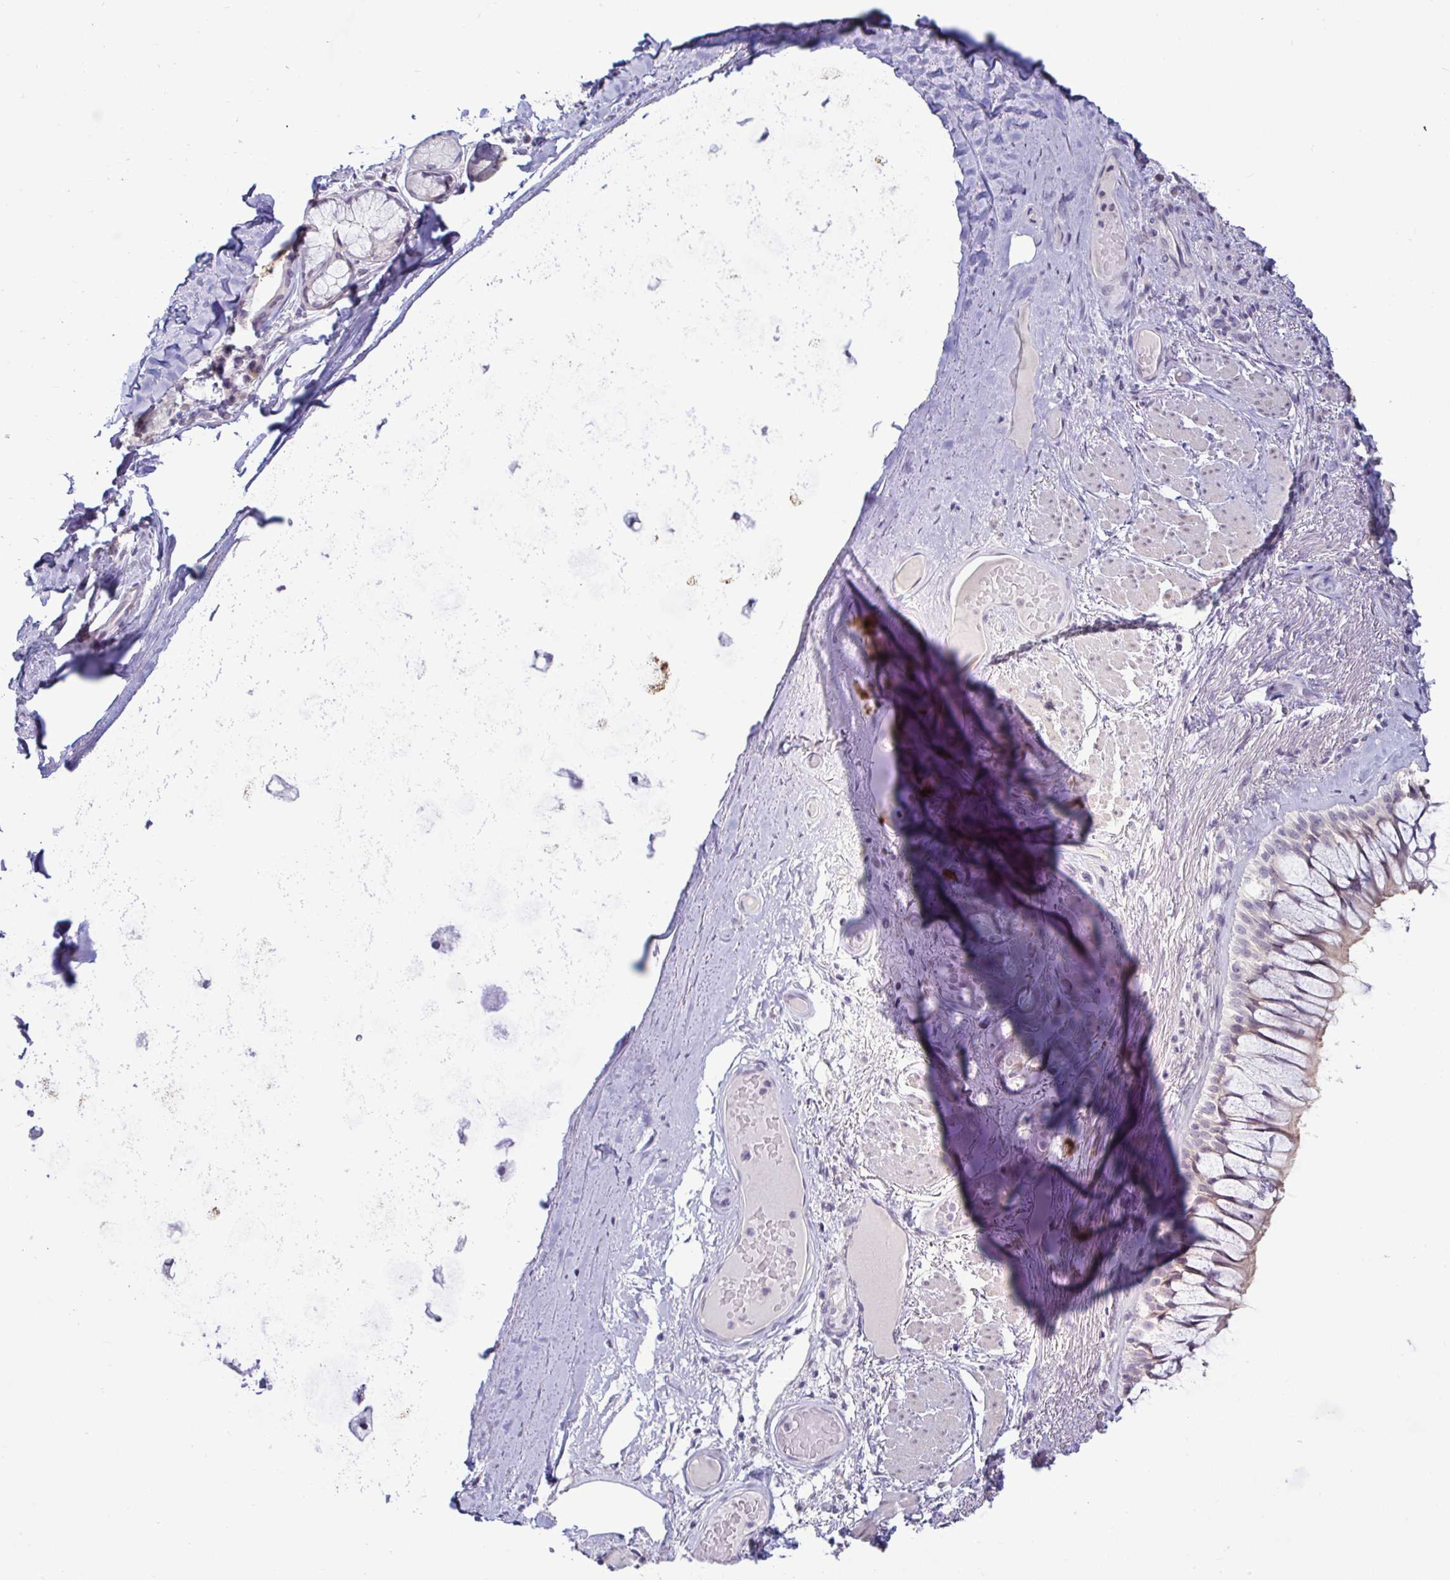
{"staining": {"intensity": "negative", "quantity": "none", "location": "none"}, "tissue": "adipose tissue", "cell_type": "Adipocytes", "image_type": "normal", "snomed": [{"axis": "morphology", "description": "Normal tissue, NOS"}, {"axis": "topography", "description": "Cartilage tissue"}, {"axis": "topography", "description": "Bronchus"}], "caption": "The histopathology image demonstrates no staining of adipocytes in unremarkable adipose tissue.", "gene": "GSTM1", "patient": {"sex": "male", "age": 64}}